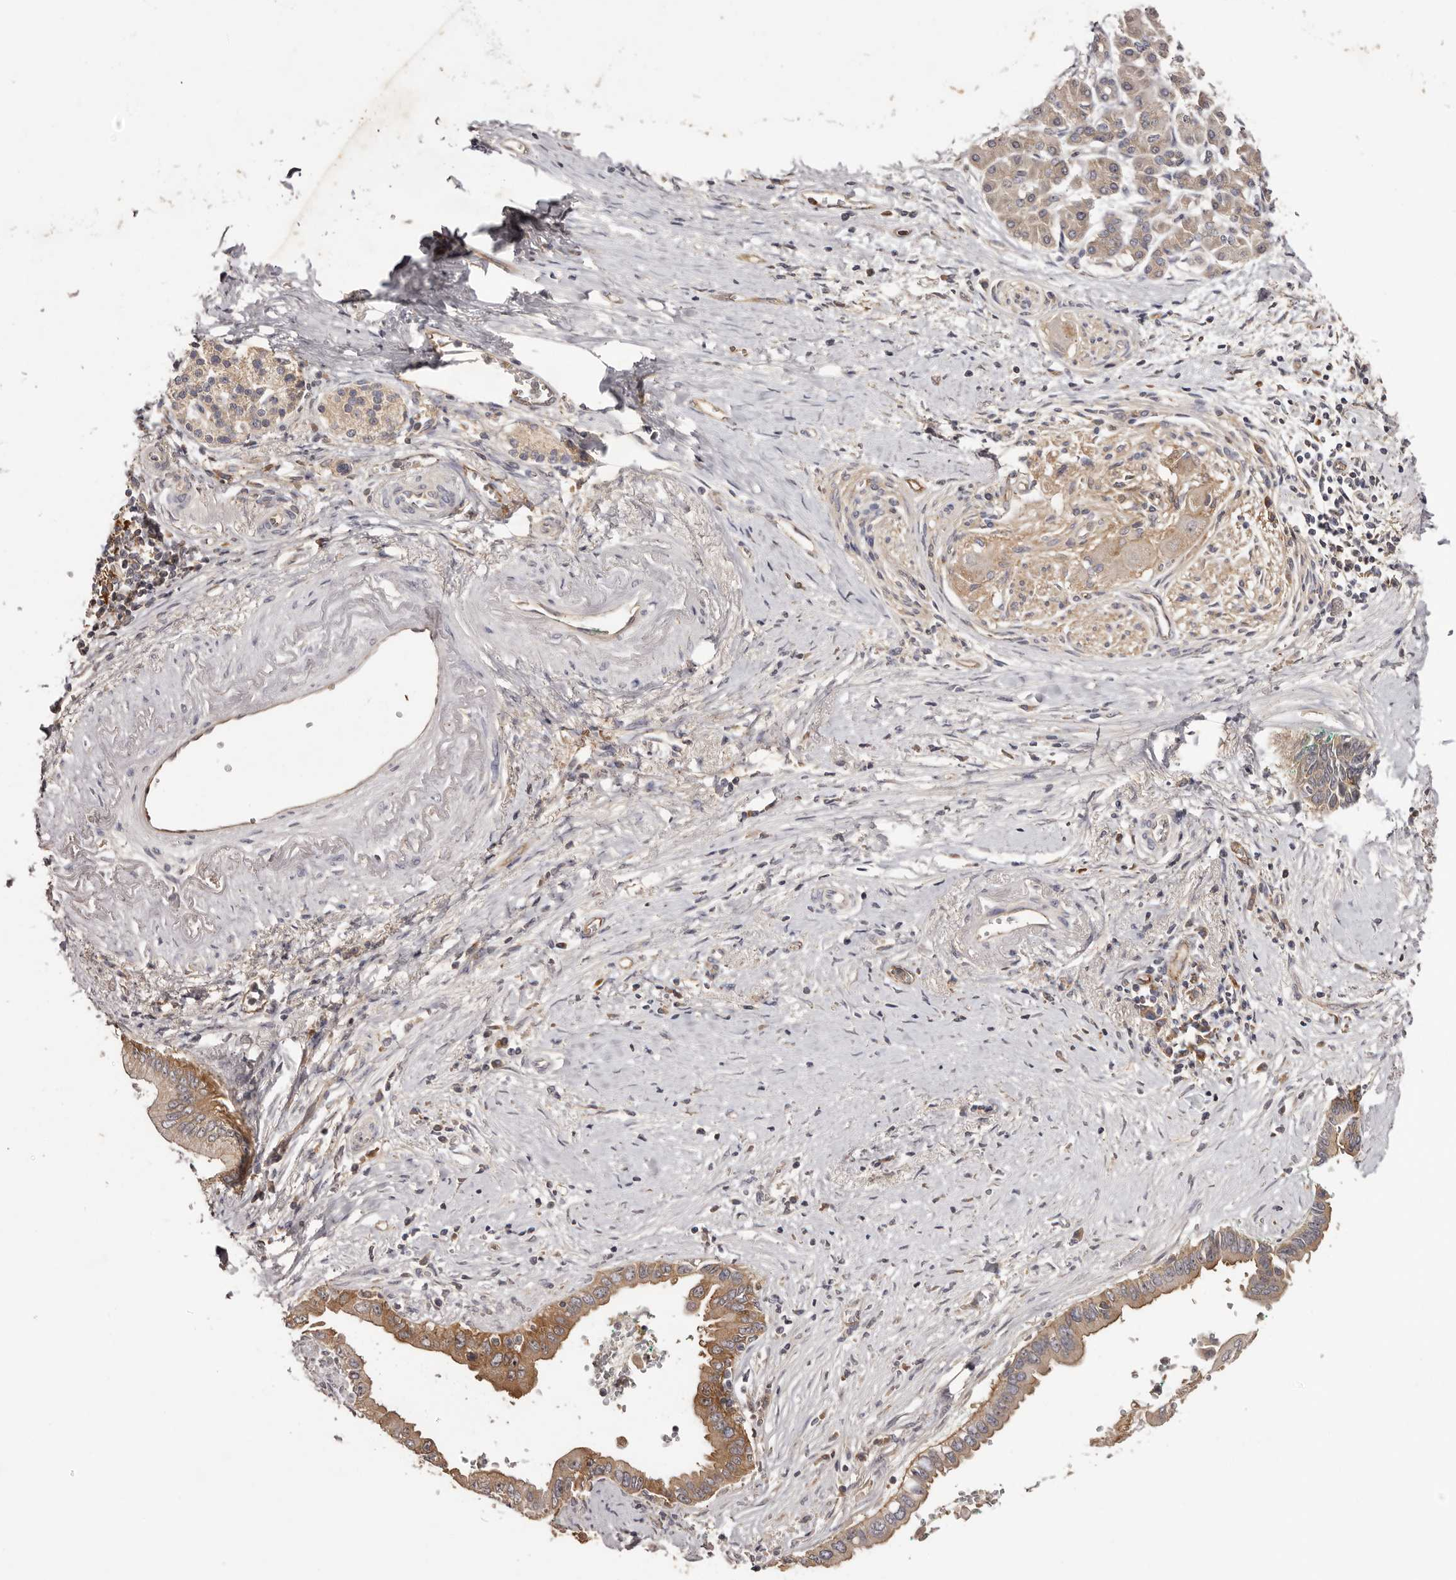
{"staining": {"intensity": "moderate", "quantity": ">75%", "location": "cytoplasmic/membranous"}, "tissue": "pancreatic cancer", "cell_type": "Tumor cells", "image_type": "cancer", "snomed": [{"axis": "morphology", "description": "Adenocarcinoma, NOS"}, {"axis": "topography", "description": "Pancreas"}], "caption": "Adenocarcinoma (pancreatic) stained for a protein demonstrates moderate cytoplasmic/membranous positivity in tumor cells. (DAB (3,3'-diaminobenzidine) = brown stain, brightfield microscopy at high magnification).", "gene": "LTV1", "patient": {"sex": "male", "age": 78}}